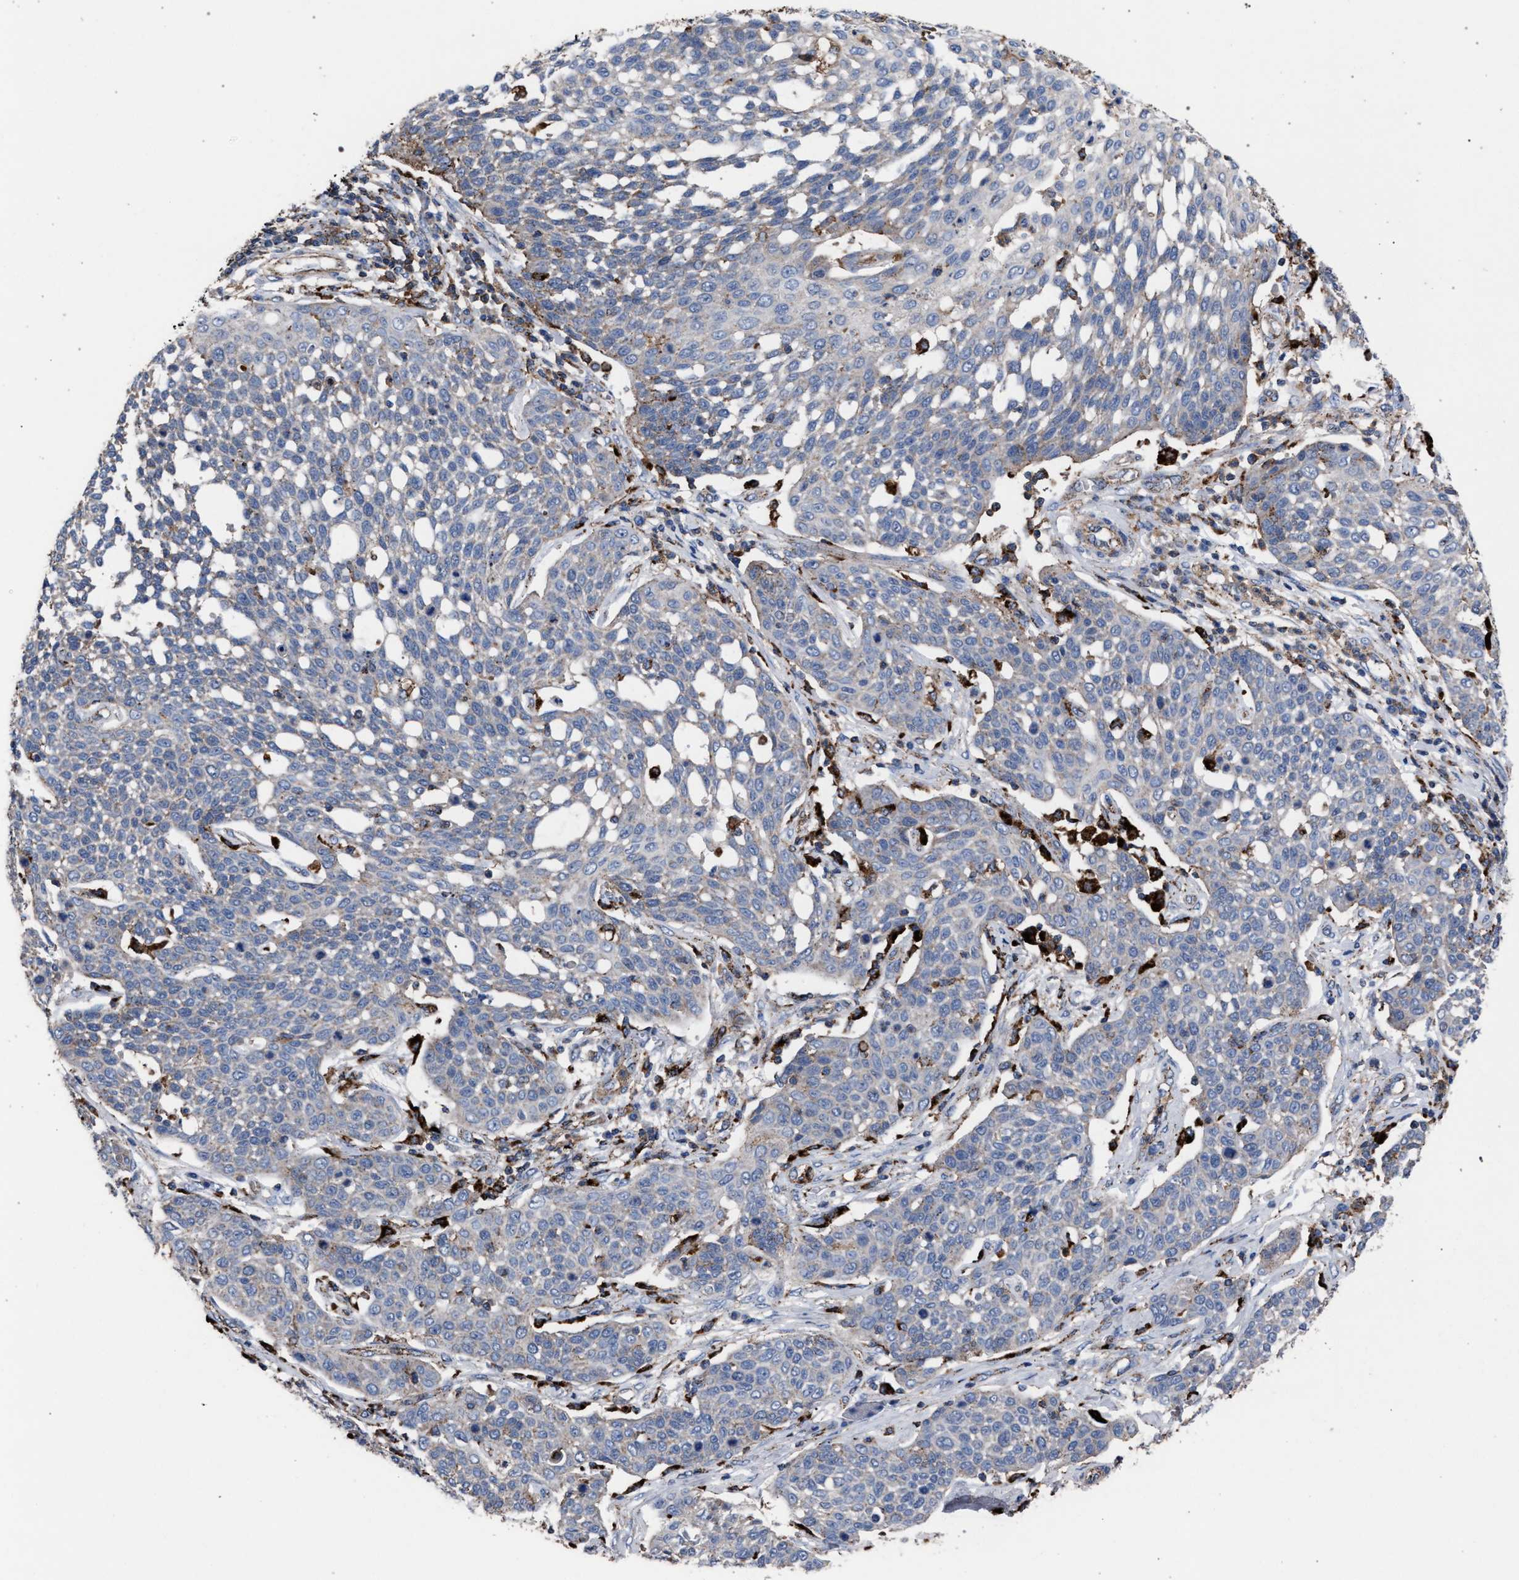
{"staining": {"intensity": "weak", "quantity": "<25%", "location": "cytoplasmic/membranous"}, "tissue": "cervical cancer", "cell_type": "Tumor cells", "image_type": "cancer", "snomed": [{"axis": "morphology", "description": "Squamous cell carcinoma, NOS"}, {"axis": "topography", "description": "Cervix"}], "caption": "High power microscopy micrograph of an immunohistochemistry photomicrograph of squamous cell carcinoma (cervical), revealing no significant staining in tumor cells. Brightfield microscopy of immunohistochemistry (IHC) stained with DAB (brown) and hematoxylin (blue), captured at high magnification.", "gene": "PPT1", "patient": {"sex": "female", "age": 34}}